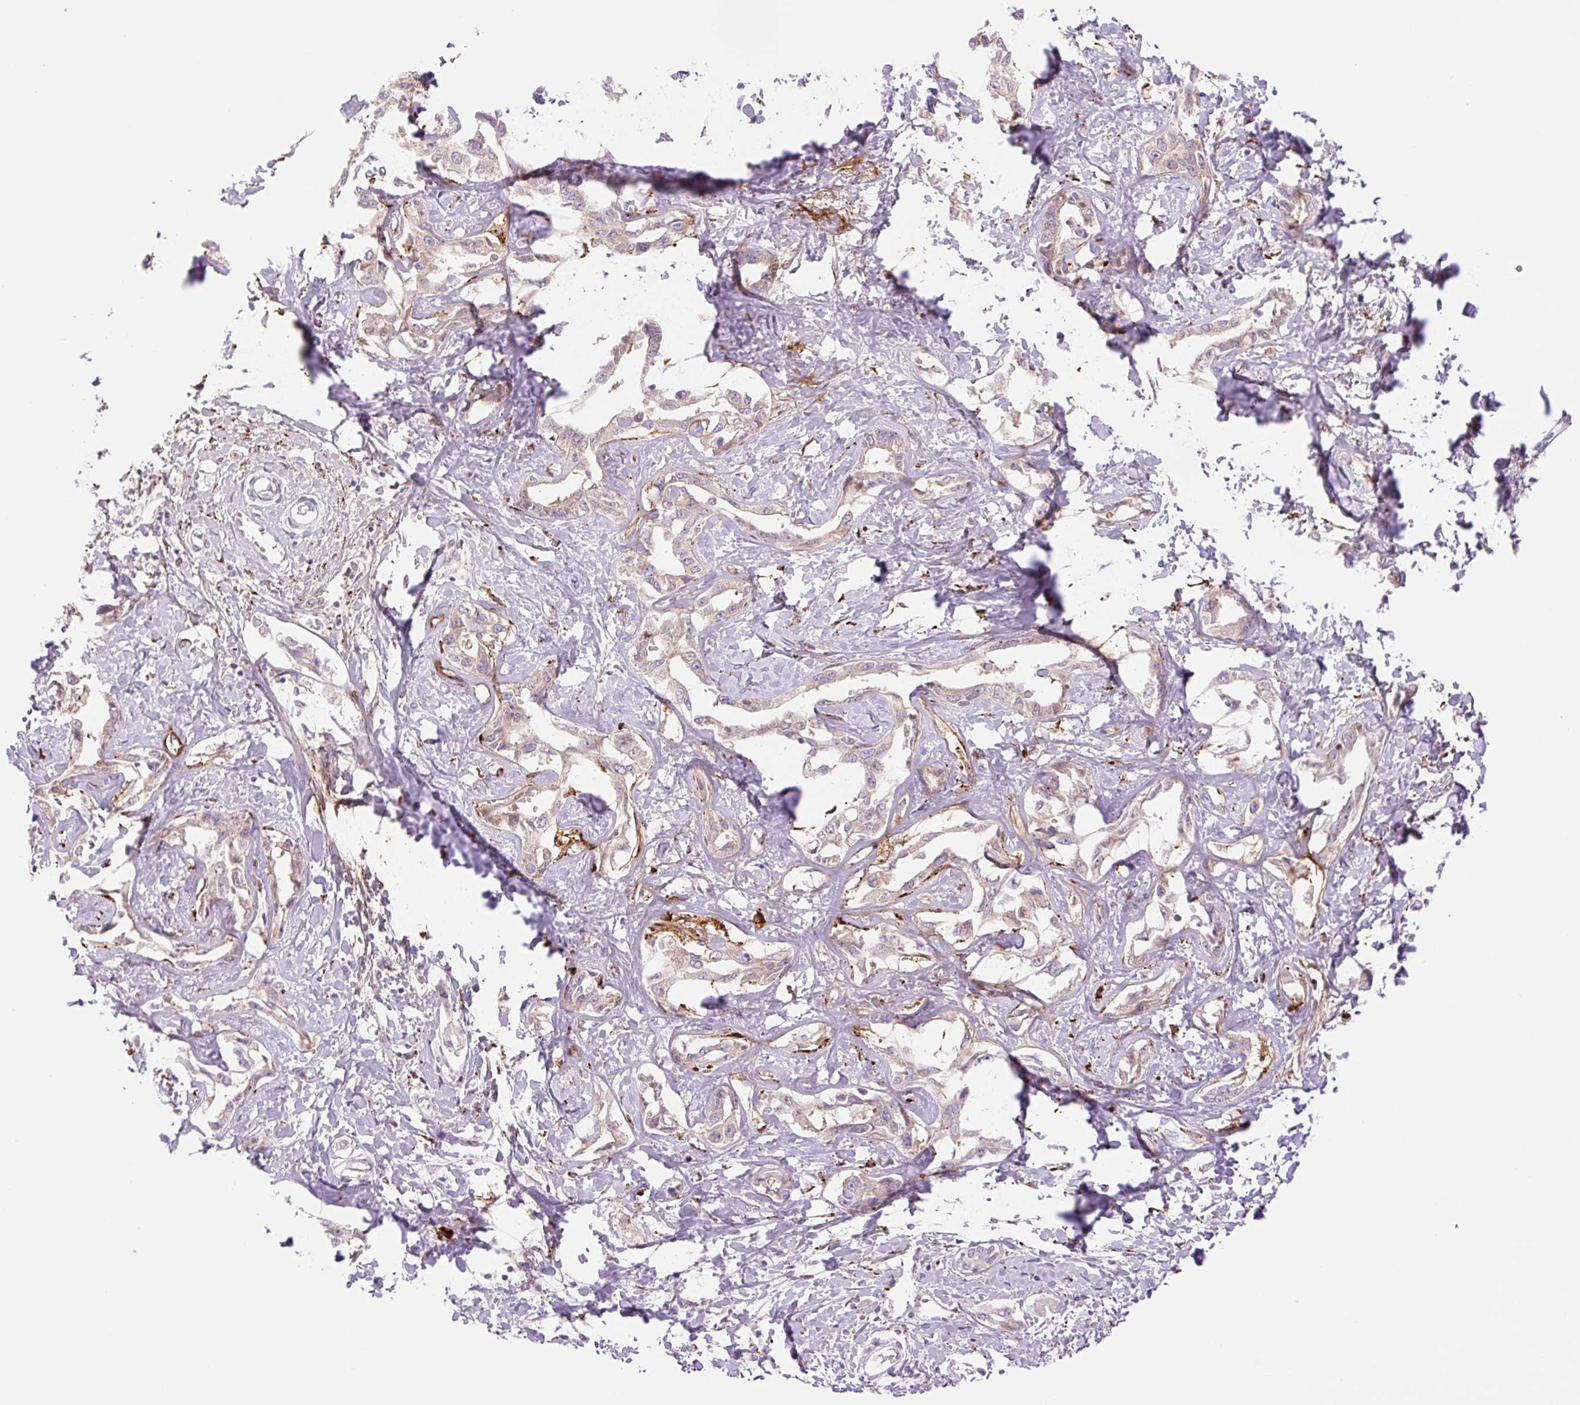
{"staining": {"intensity": "weak", "quantity": "<25%", "location": "cytoplasmic/membranous"}, "tissue": "liver cancer", "cell_type": "Tumor cells", "image_type": "cancer", "snomed": [{"axis": "morphology", "description": "Cholangiocarcinoma"}, {"axis": "topography", "description": "Liver"}], "caption": "IHC histopathology image of liver cholangiocarcinoma stained for a protein (brown), which displays no positivity in tumor cells. (DAB (3,3'-diaminobenzidine) immunohistochemistry (IHC) visualized using brightfield microscopy, high magnification).", "gene": "COL5A1", "patient": {"sex": "male", "age": 59}}